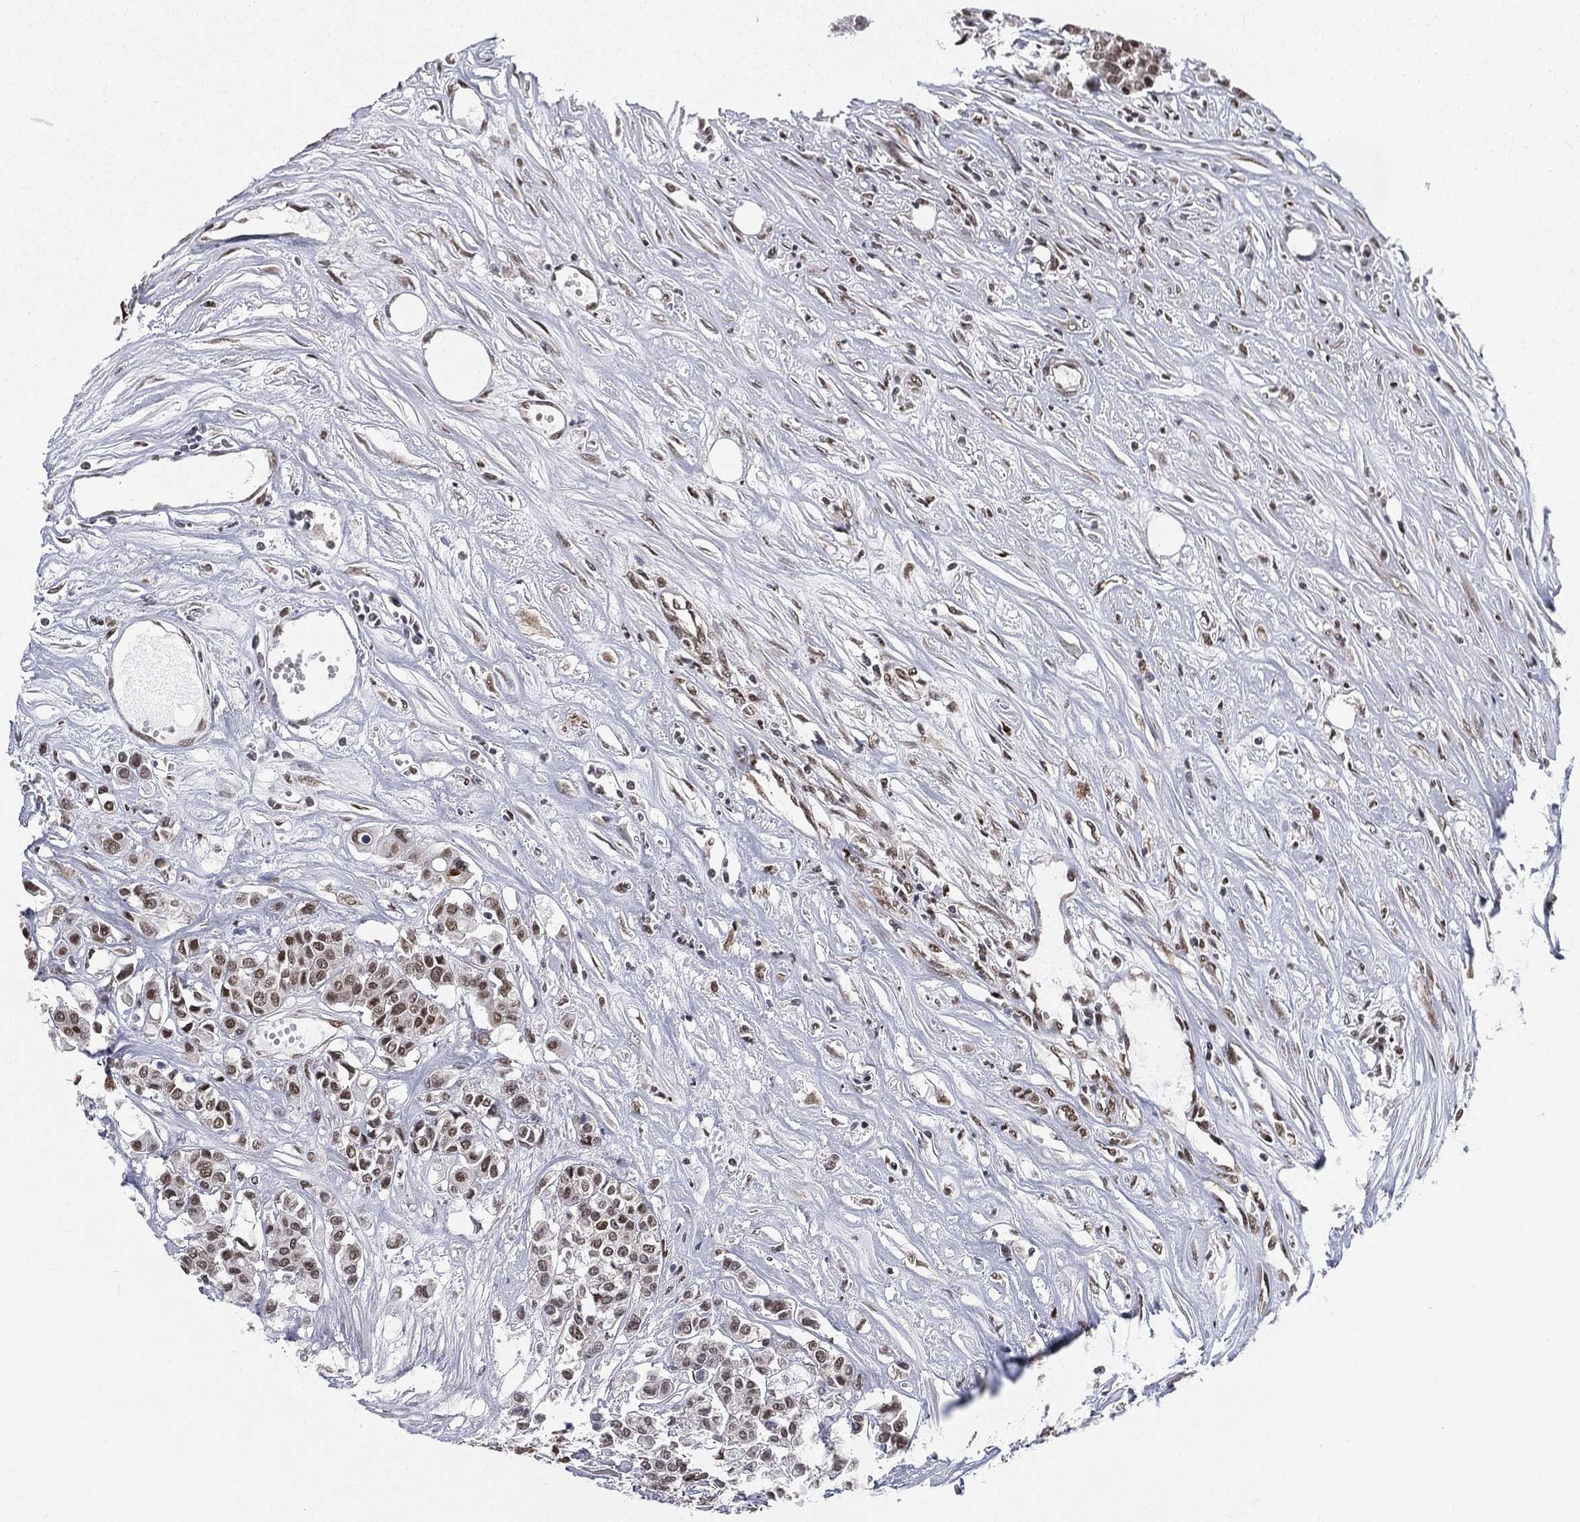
{"staining": {"intensity": "moderate", "quantity": ">75%", "location": "nuclear"}, "tissue": "carcinoid", "cell_type": "Tumor cells", "image_type": "cancer", "snomed": [{"axis": "morphology", "description": "Carcinoid, malignant, NOS"}, {"axis": "topography", "description": "Colon"}], "caption": "There is medium levels of moderate nuclear expression in tumor cells of carcinoid, as demonstrated by immunohistochemical staining (brown color).", "gene": "FUBP3", "patient": {"sex": "male", "age": 81}}